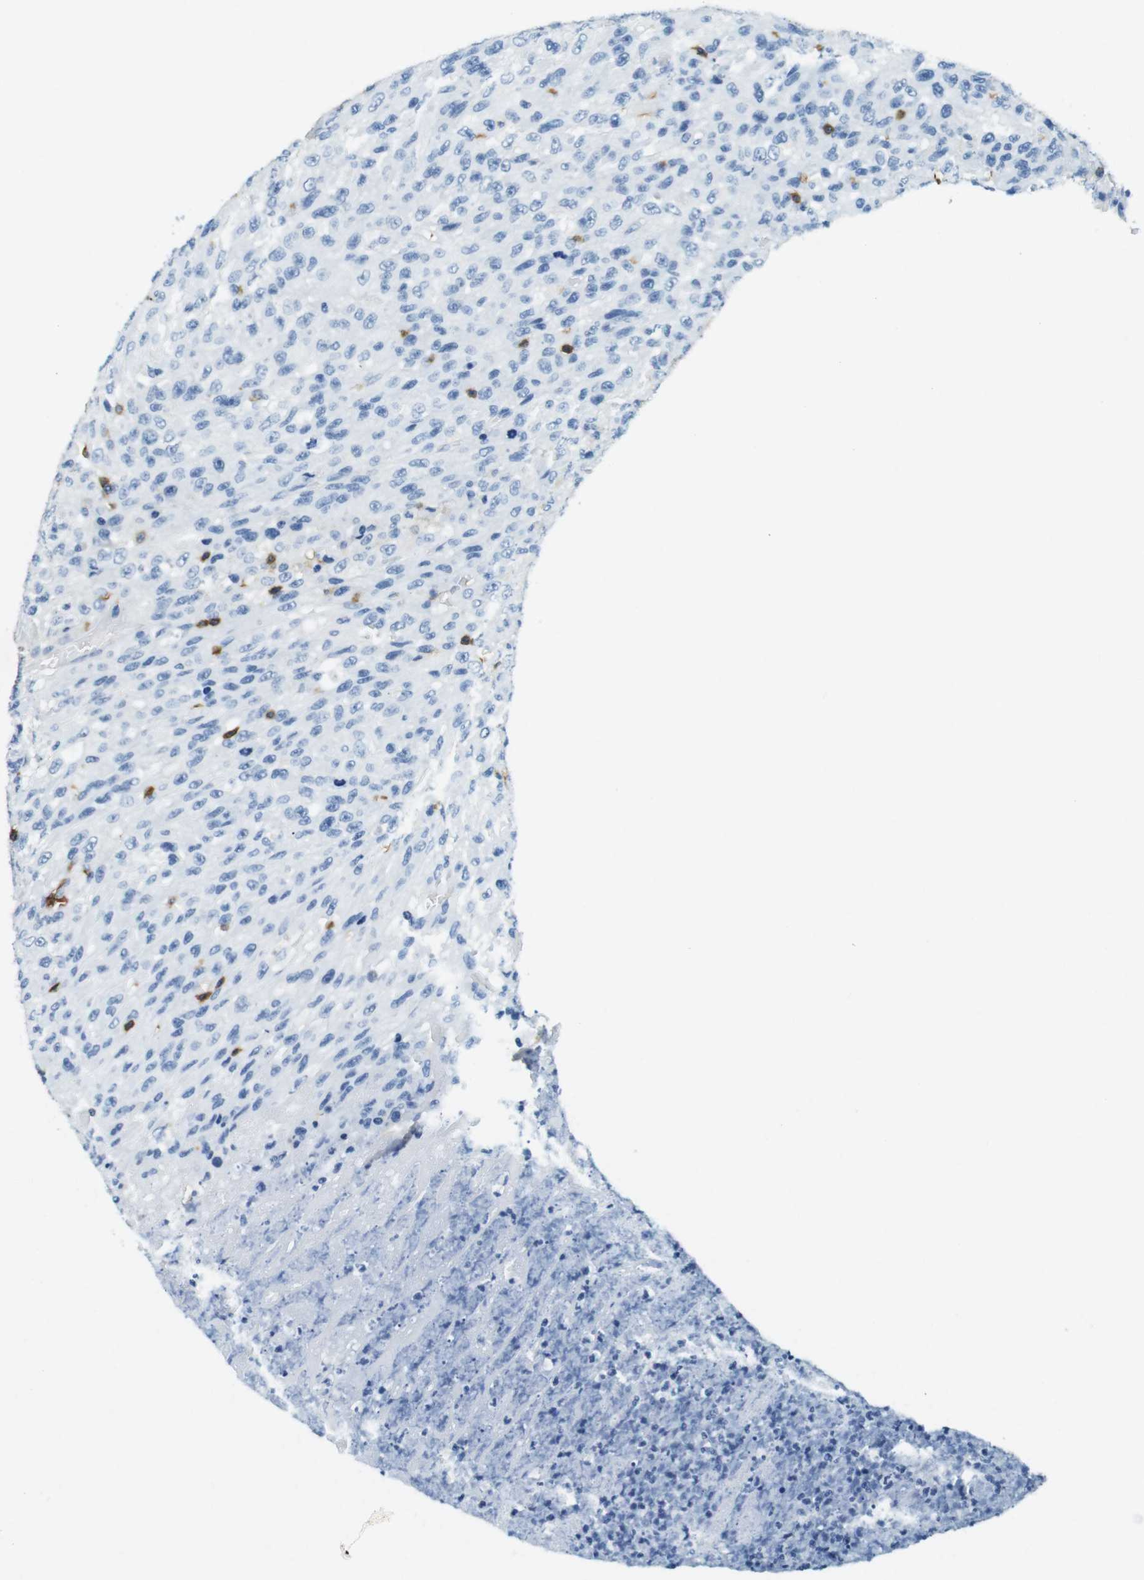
{"staining": {"intensity": "negative", "quantity": "none", "location": "none"}, "tissue": "urothelial cancer", "cell_type": "Tumor cells", "image_type": "cancer", "snomed": [{"axis": "morphology", "description": "Urothelial carcinoma, High grade"}, {"axis": "topography", "description": "Urinary bladder"}], "caption": "IHC of urothelial cancer displays no expression in tumor cells.", "gene": "LAT", "patient": {"sex": "male", "age": 66}}